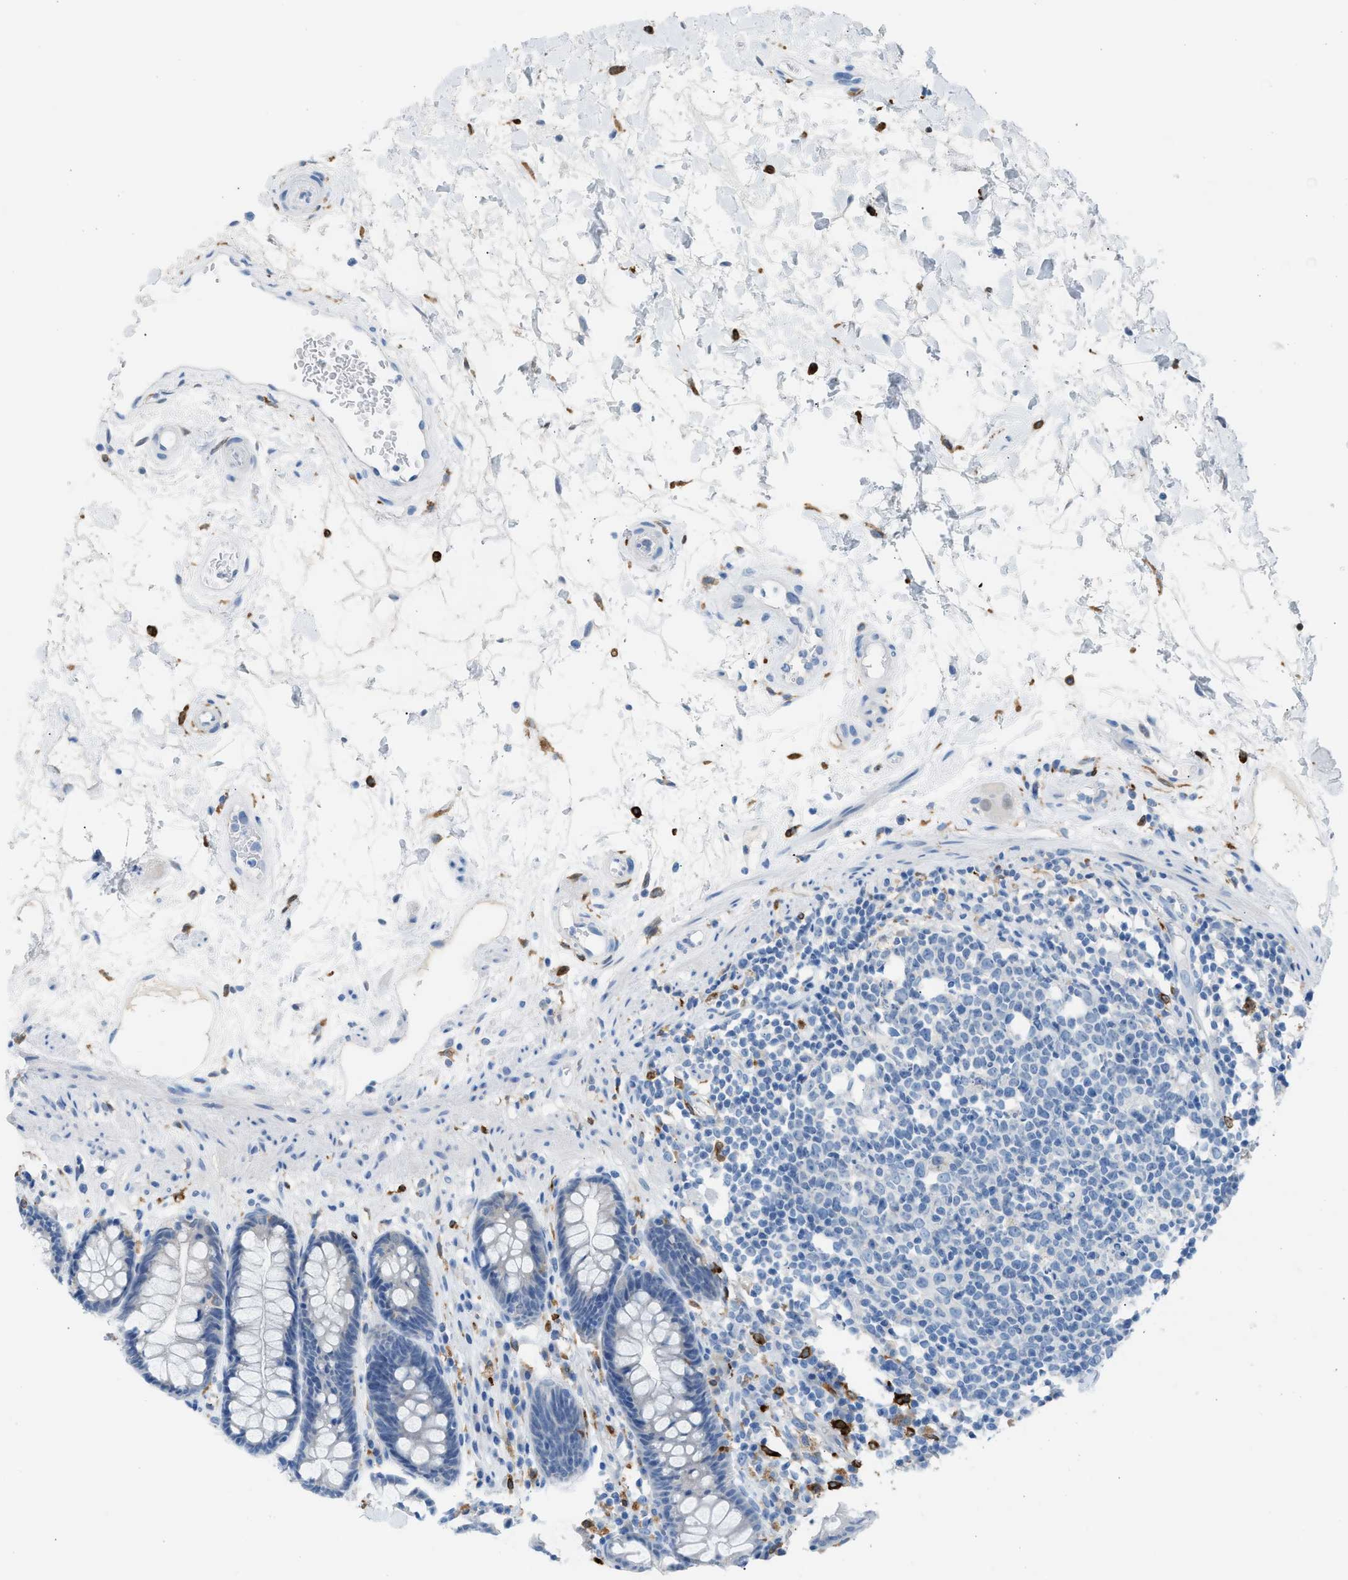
{"staining": {"intensity": "negative", "quantity": "none", "location": "none"}, "tissue": "rectum", "cell_type": "Glandular cells", "image_type": "normal", "snomed": [{"axis": "morphology", "description": "Normal tissue, NOS"}, {"axis": "topography", "description": "Rectum"}], "caption": "An immunohistochemistry image of normal rectum is shown. There is no staining in glandular cells of rectum. (DAB immunohistochemistry (IHC) with hematoxylin counter stain).", "gene": "CLEC10A", "patient": {"sex": "male", "age": 64}}